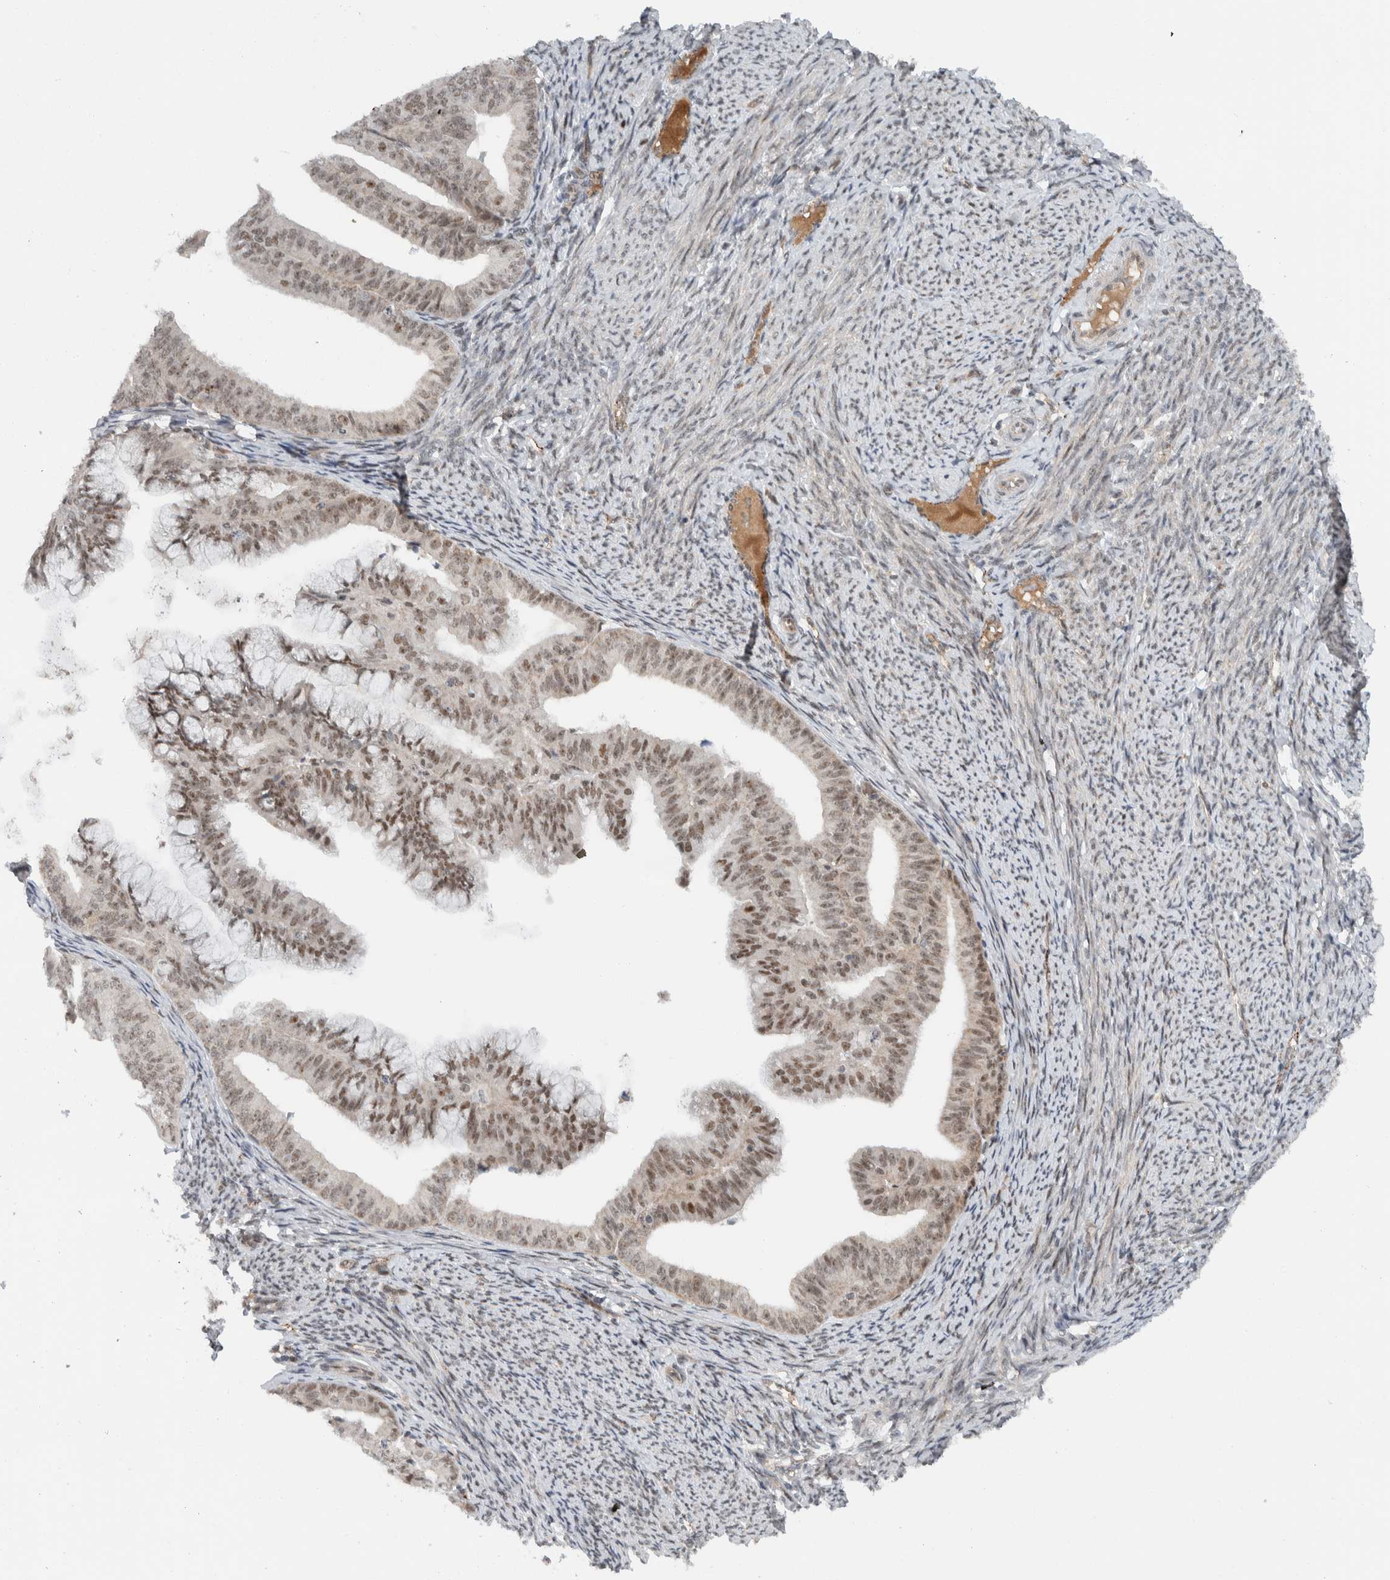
{"staining": {"intensity": "moderate", "quantity": "25%-75%", "location": "nuclear"}, "tissue": "endometrial cancer", "cell_type": "Tumor cells", "image_type": "cancer", "snomed": [{"axis": "morphology", "description": "Adenocarcinoma, NOS"}, {"axis": "topography", "description": "Endometrium"}], "caption": "Endometrial cancer (adenocarcinoma) stained with a brown dye shows moderate nuclear positive positivity in approximately 25%-75% of tumor cells.", "gene": "ZFP91", "patient": {"sex": "female", "age": 63}}